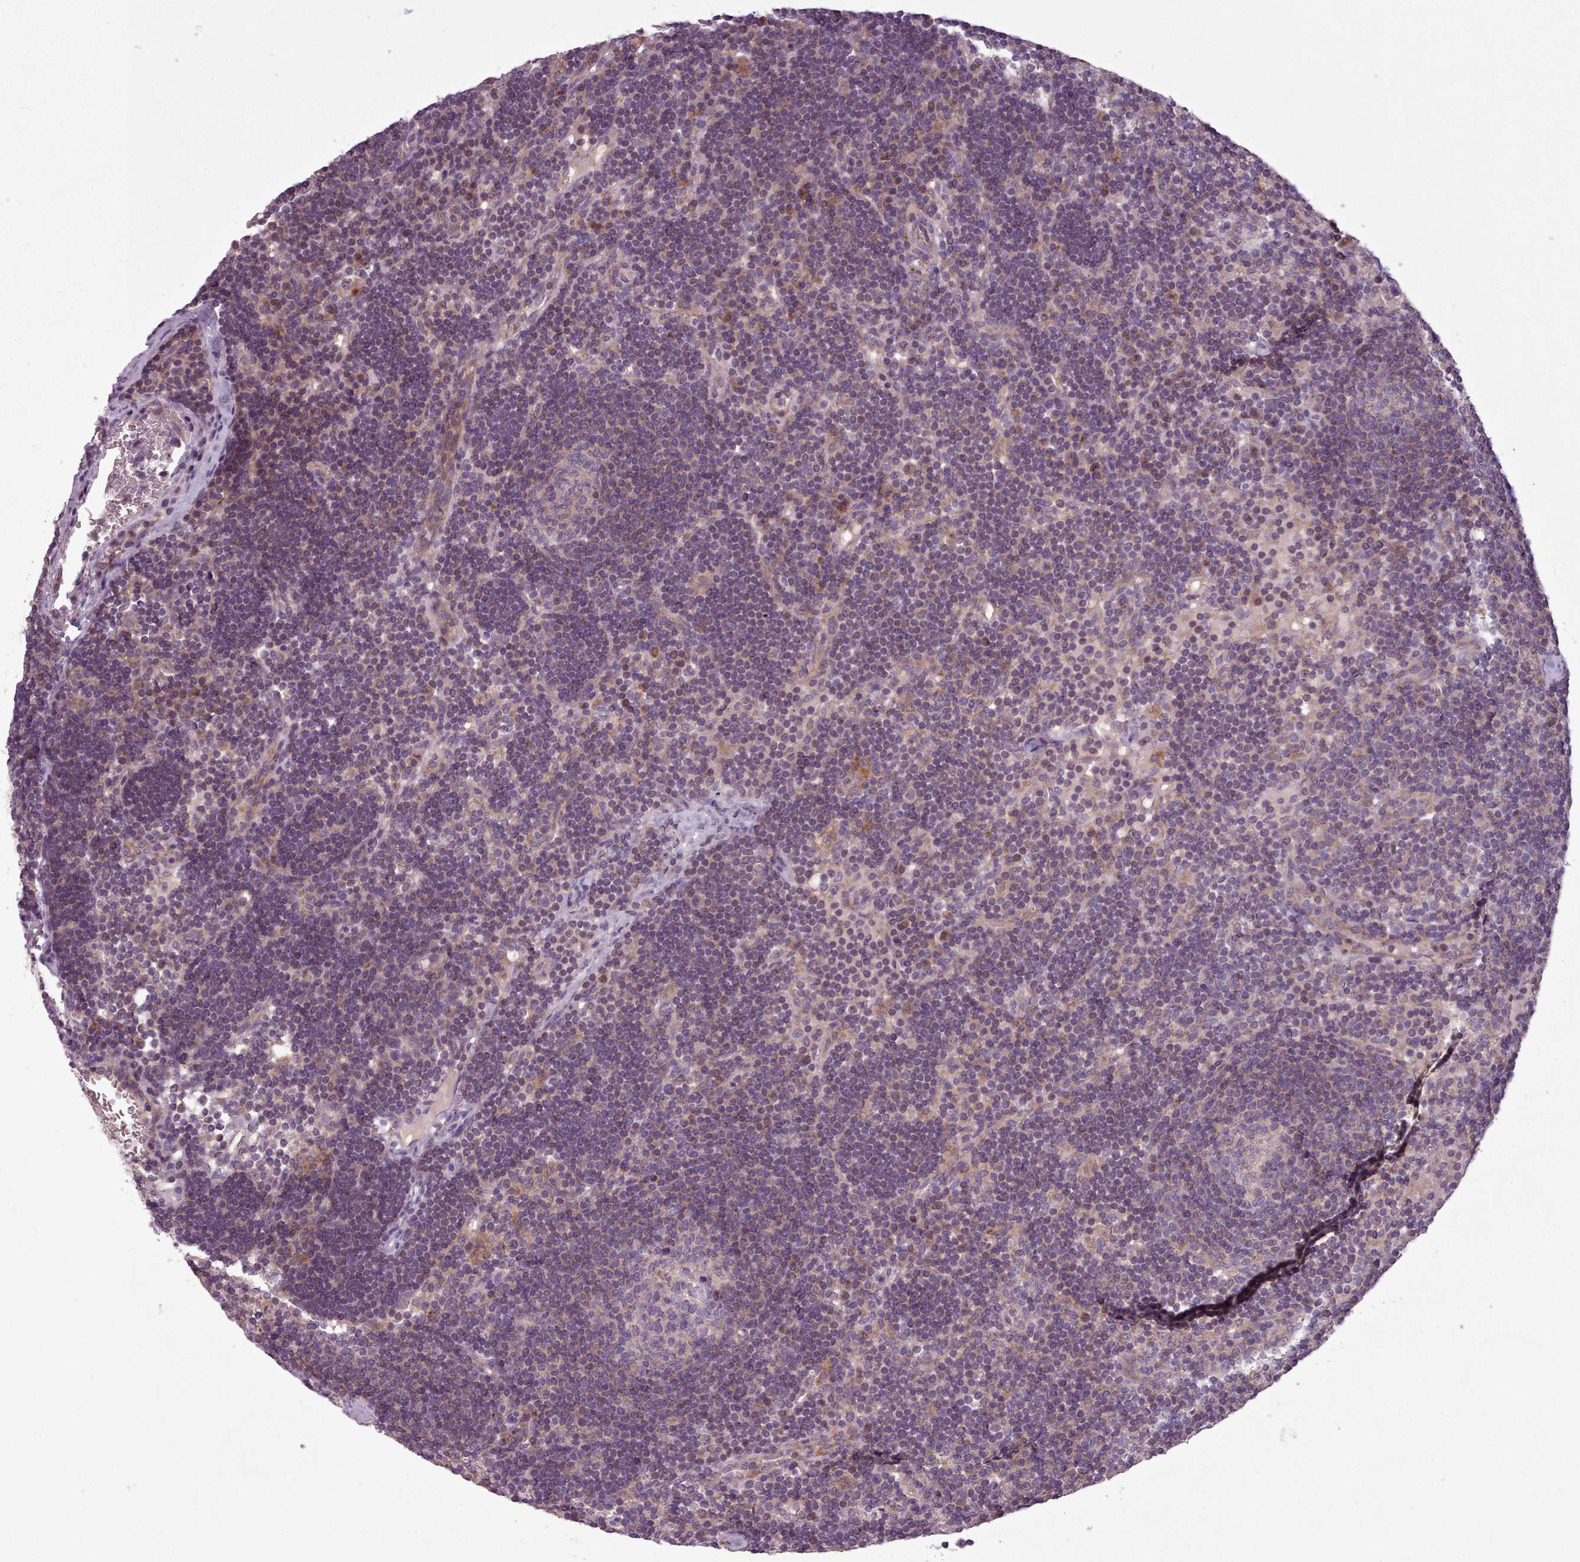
{"staining": {"intensity": "weak", "quantity": "<25%", "location": "cytoplasmic/membranous"}, "tissue": "lymph node", "cell_type": "Germinal center cells", "image_type": "normal", "snomed": [{"axis": "morphology", "description": "Normal tissue, NOS"}, {"axis": "topography", "description": "Lymph node"}], "caption": "Immunohistochemistry (IHC) of unremarkable human lymph node reveals no expression in germinal center cells.", "gene": "NT5DC2", "patient": {"sex": "male", "age": 53}}